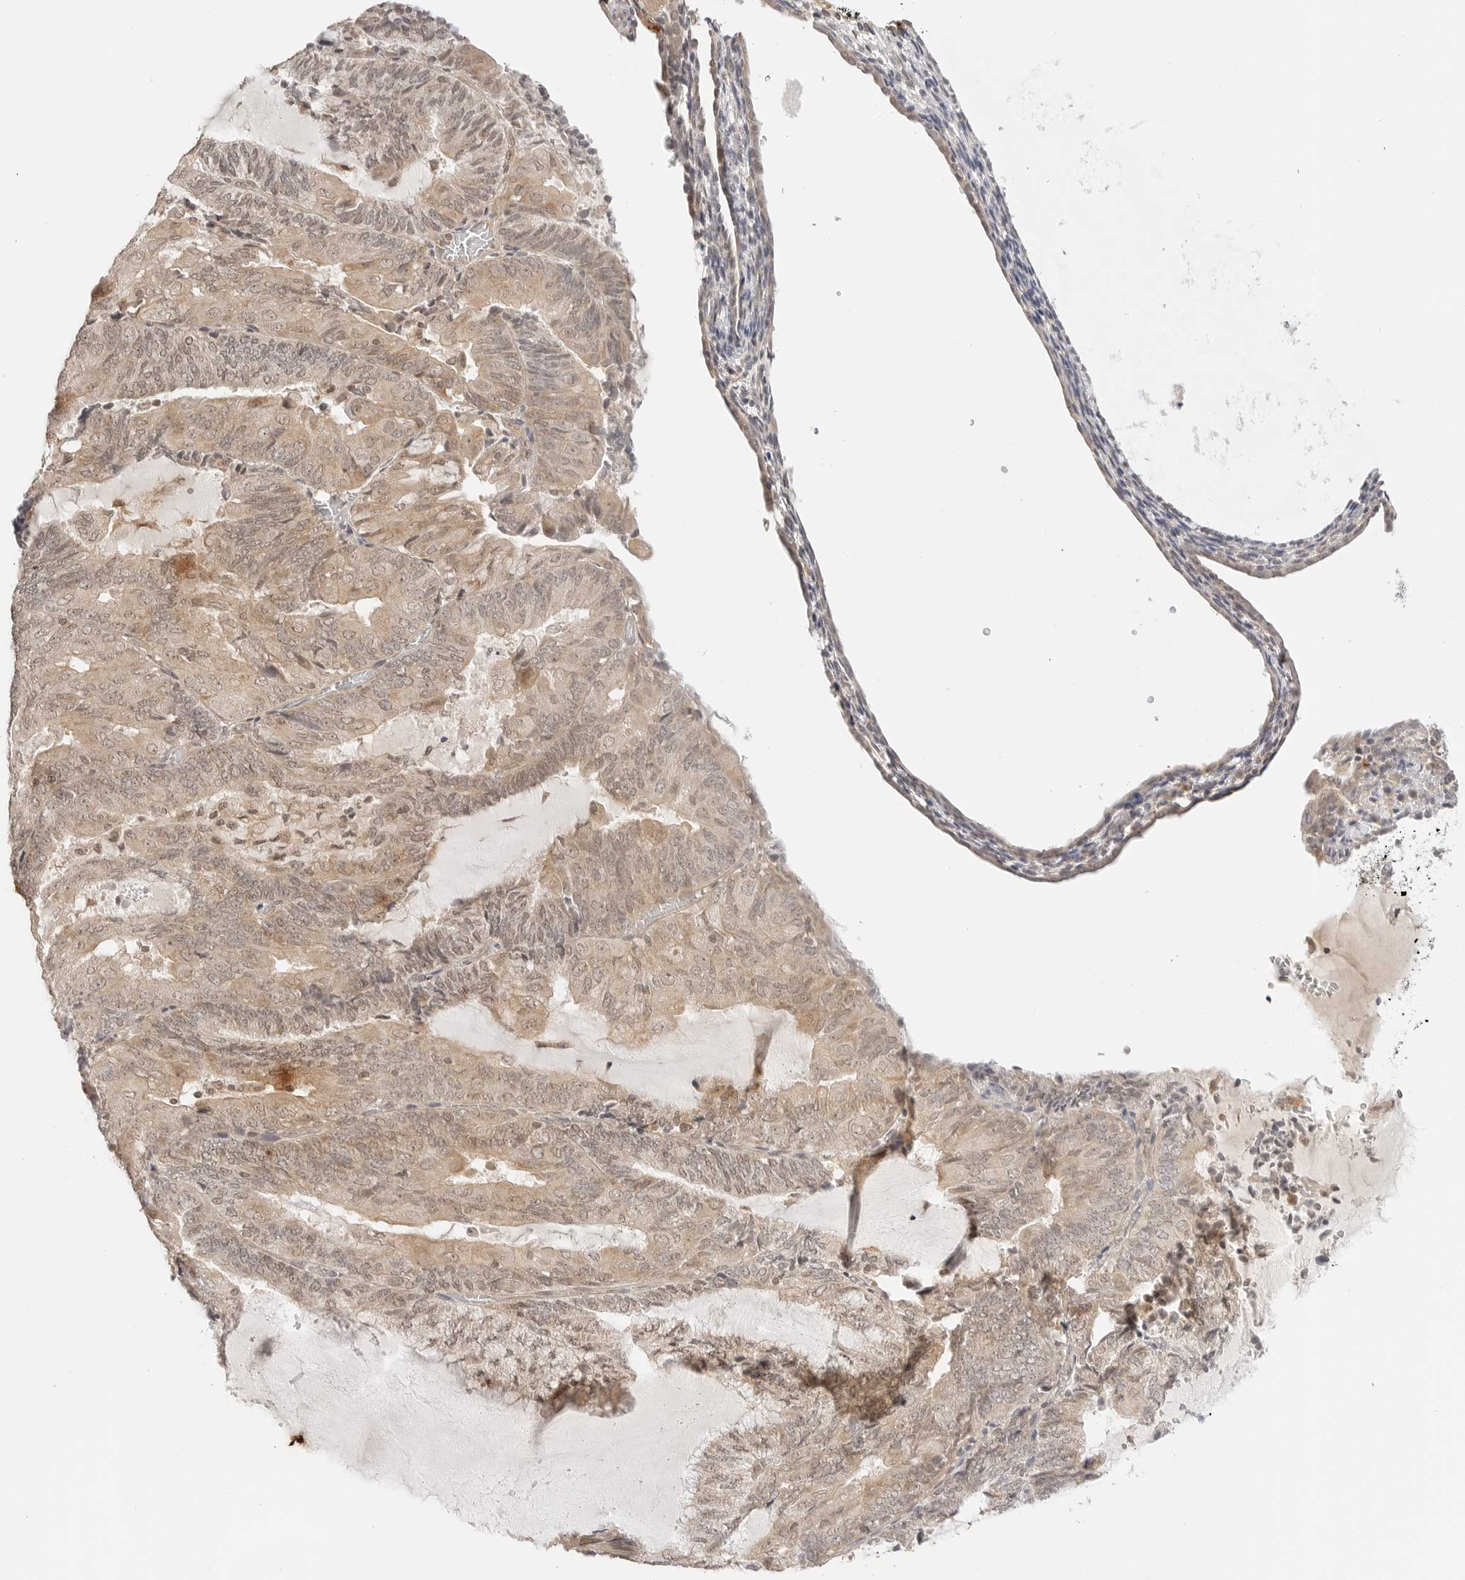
{"staining": {"intensity": "weak", "quantity": ">75%", "location": "cytoplasmic/membranous"}, "tissue": "endometrial cancer", "cell_type": "Tumor cells", "image_type": "cancer", "snomed": [{"axis": "morphology", "description": "Adenocarcinoma, NOS"}, {"axis": "topography", "description": "Endometrium"}], "caption": "DAB (3,3'-diaminobenzidine) immunohistochemical staining of human adenocarcinoma (endometrial) shows weak cytoplasmic/membranous protein expression in approximately >75% of tumor cells. The protein of interest is stained brown, and the nuclei are stained in blue (DAB (3,3'-diaminobenzidine) IHC with brightfield microscopy, high magnification).", "gene": "GPR34", "patient": {"sex": "female", "age": 81}}